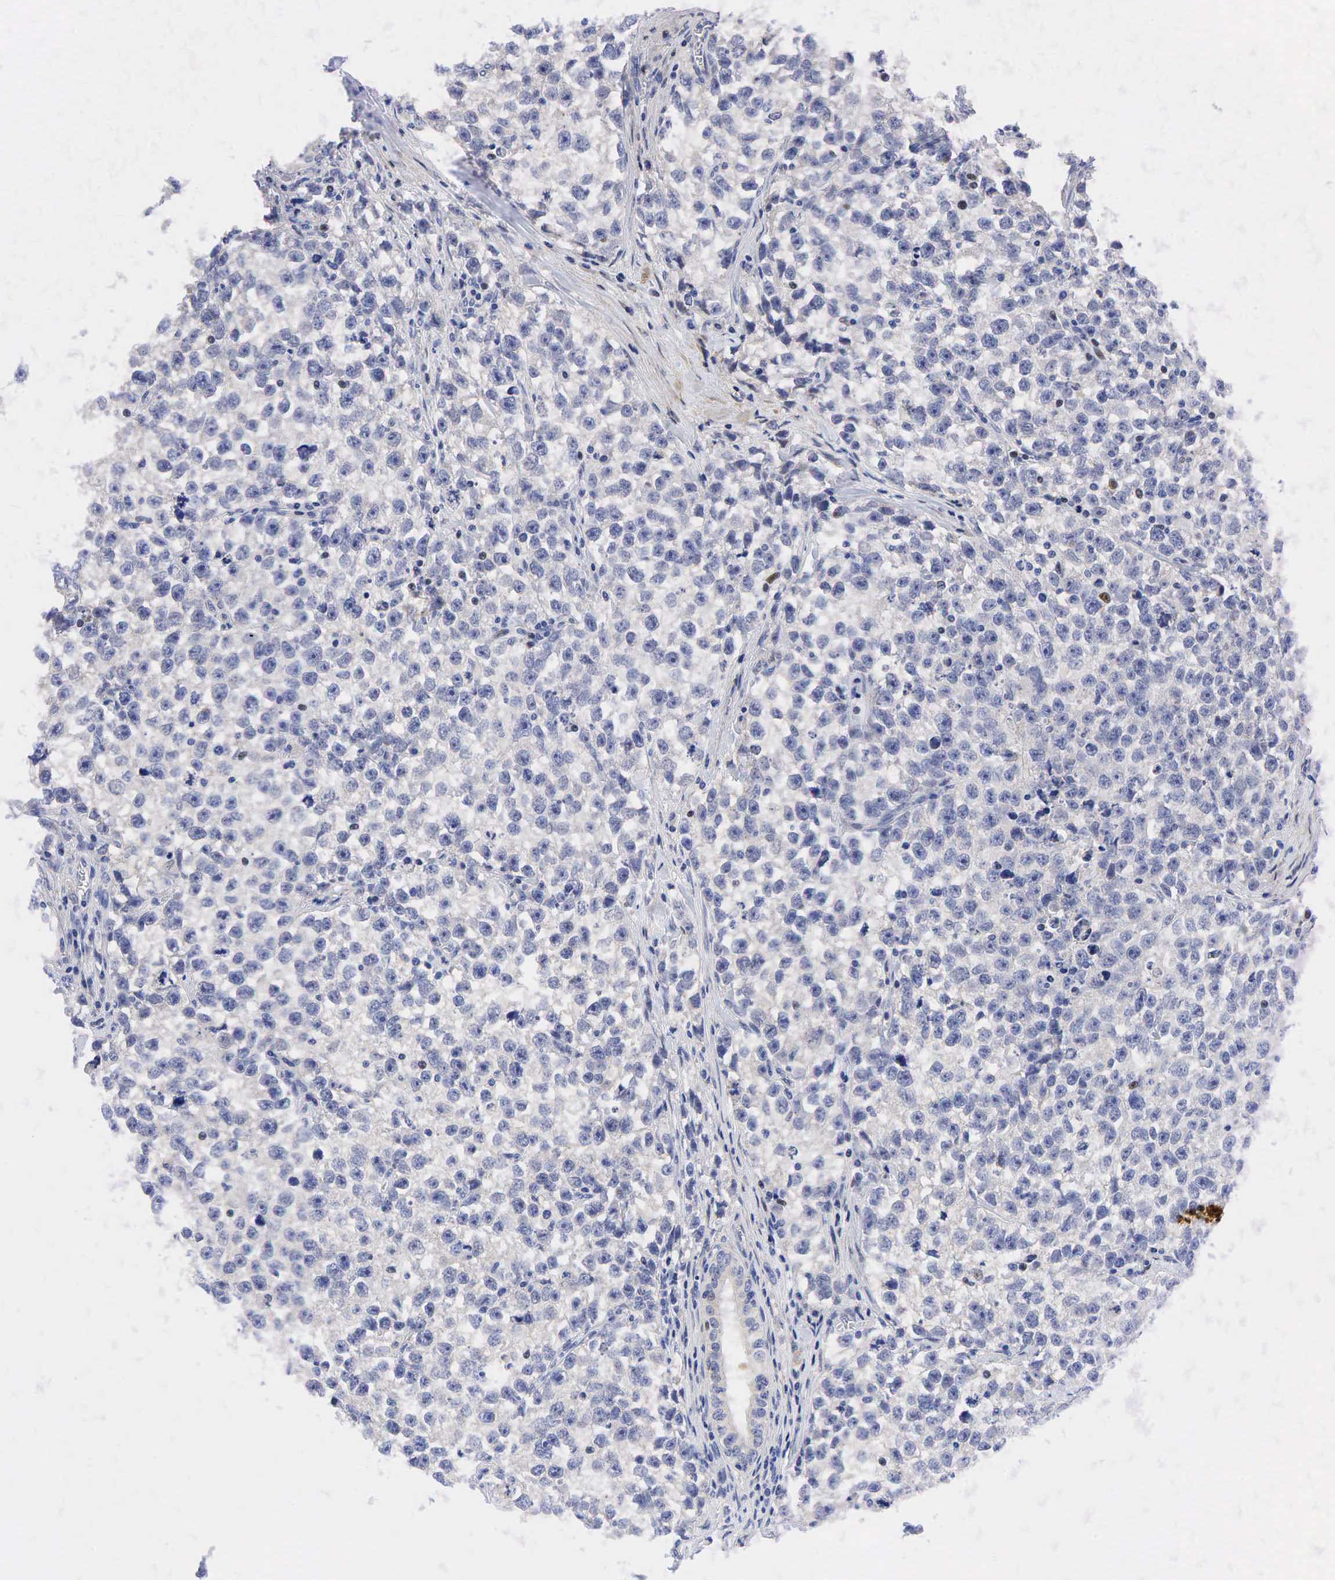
{"staining": {"intensity": "negative", "quantity": "none", "location": "none"}, "tissue": "testis cancer", "cell_type": "Tumor cells", "image_type": "cancer", "snomed": [{"axis": "morphology", "description": "Seminoma, NOS"}, {"axis": "morphology", "description": "Carcinoma, Embryonal, NOS"}, {"axis": "topography", "description": "Testis"}], "caption": "This histopathology image is of seminoma (testis) stained with immunohistochemistry to label a protein in brown with the nuclei are counter-stained blue. There is no positivity in tumor cells. Nuclei are stained in blue.", "gene": "CCND1", "patient": {"sex": "male", "age": 30}}